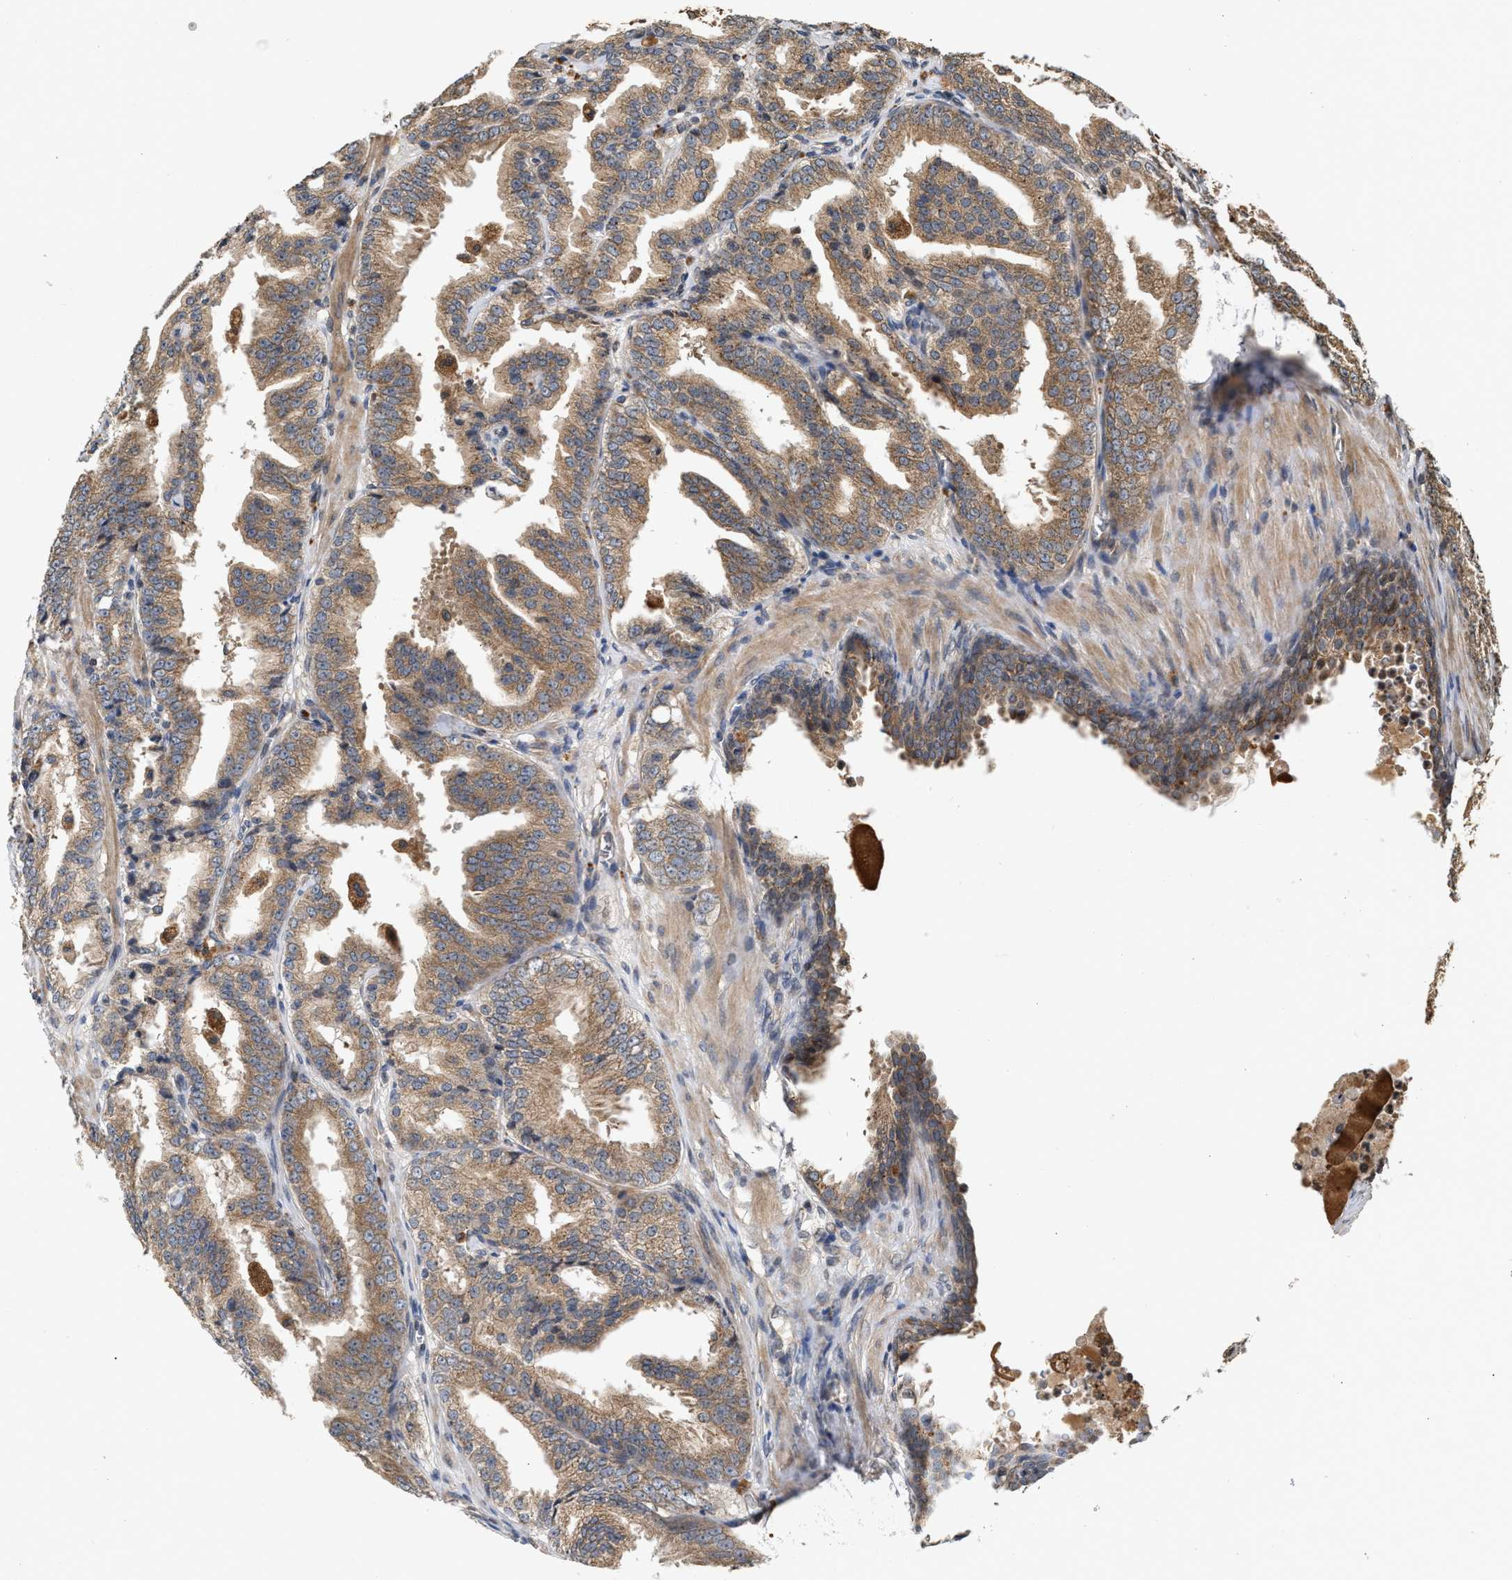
{"staining": {"intensity": "moderate", "quantity": ">75%", "location": "cytoplasmic/membranous"}, "tissue": "prostate cancer", "cell_type": "Tumor cells", "image_type": "cancer", "snomed": [{"axis": "morphology", "description": "Adenocarcinoma, High grade"}, {"axis": "topography", "description": "Prostate"}], "caption": "IHC micrograph of neoplastic tissue: prostate cancer (high-grade adenocarcinoma) stained using immunohistochemistry (IHC) demonstrates medium levels of moderate protein expression localized specifically in the cytoplasmic/membranous of tumor cells, appearing as a cytoplasmic/membranous brown color.", "gene": "SAR1A", "patient": {"sex": "male", "age": 61}}